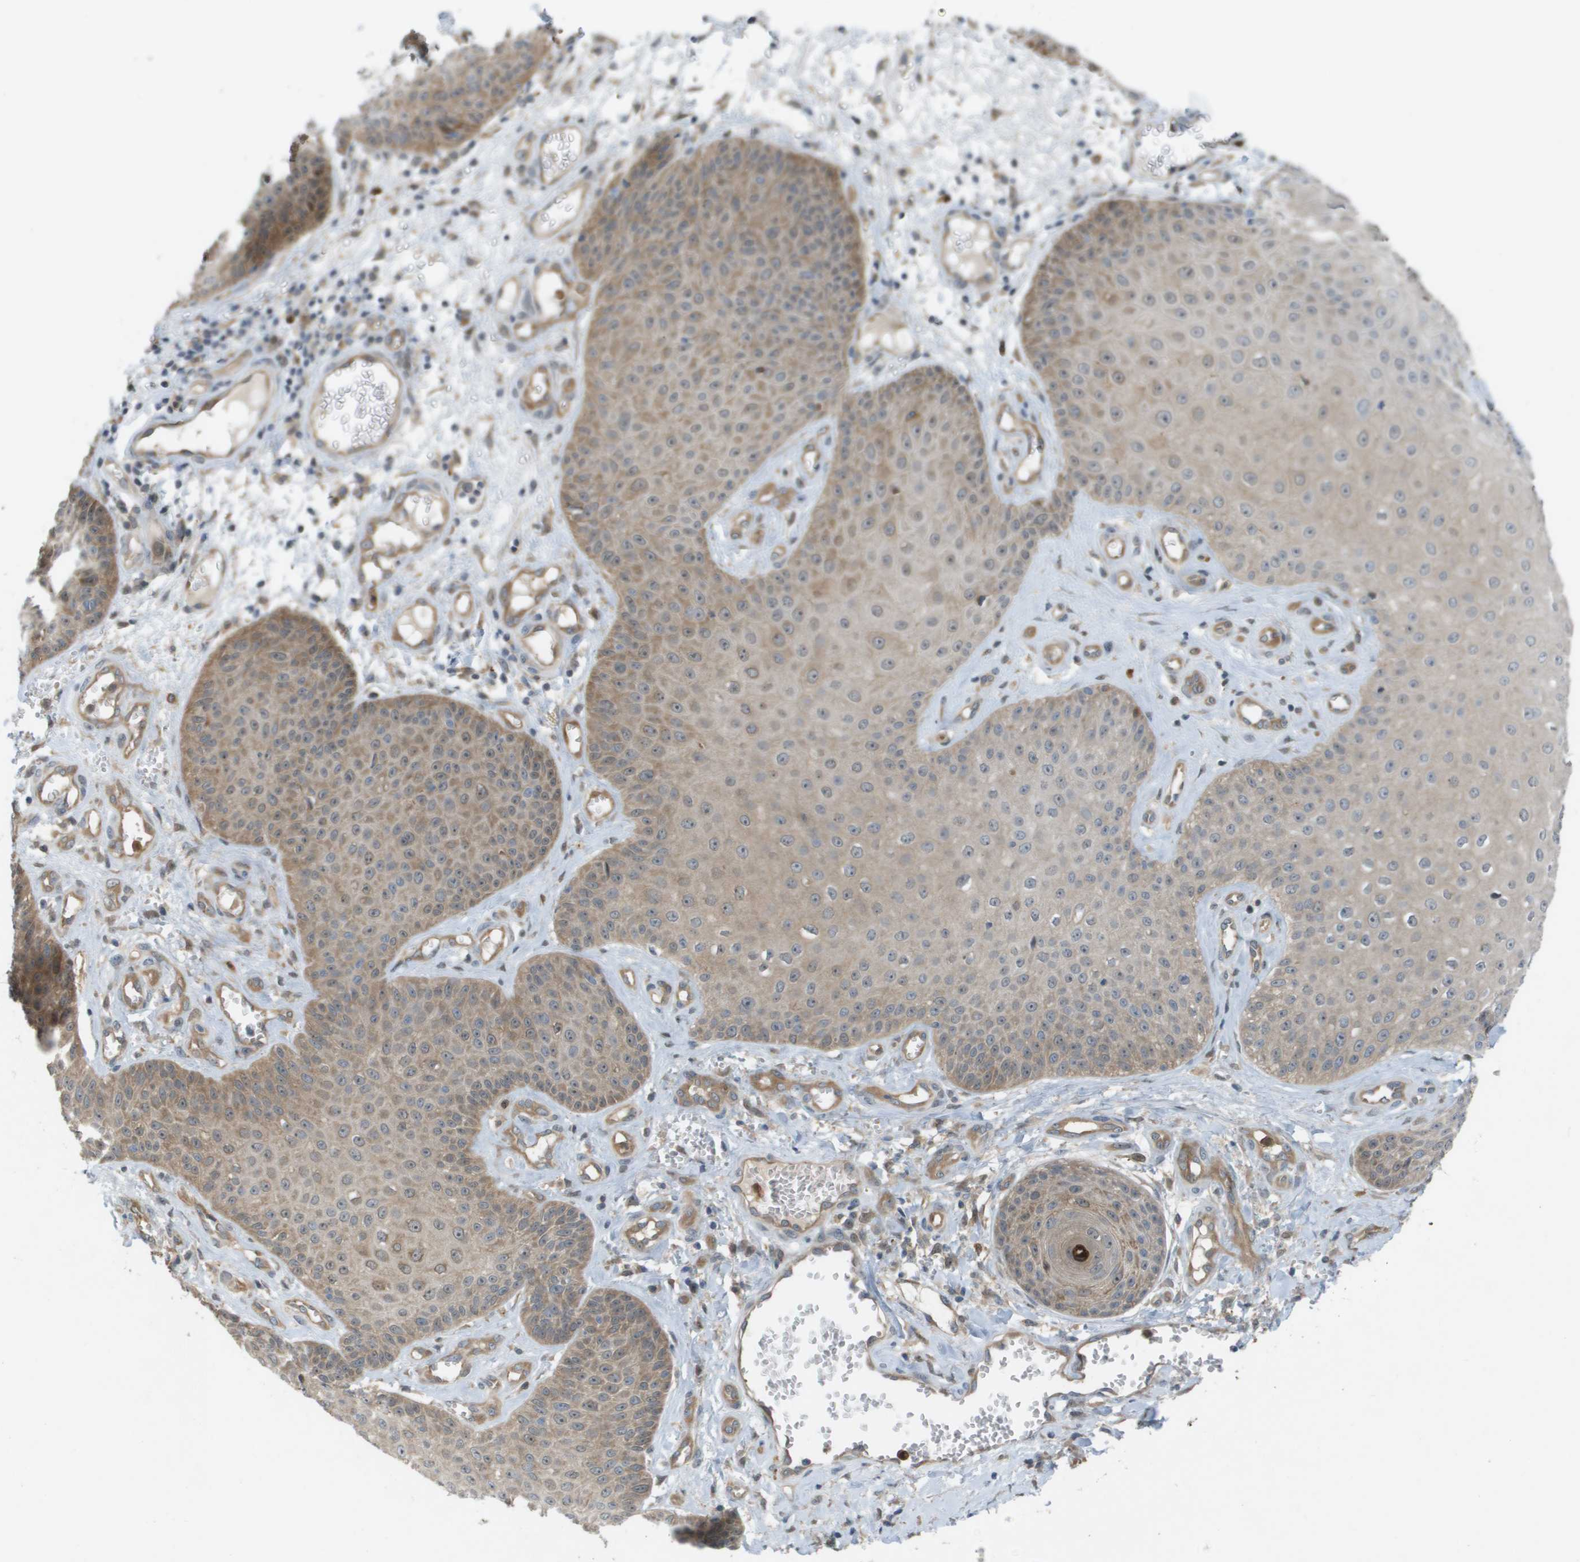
{"staining": {"intensity": "weak", "quantity": ">75%", "location": "cytoplasmic/membranous"}, "tissue": "skin cancer", "cell_type": "Tumor cells", "image_type": "cancer", "snomed": [{"axis": "morphology", "description": "Squamous cell carcinoma, NOS"}, {"axis": "topography", "description": "Skin"}], "caption": "This is an image of immunohistochemistry staining of skin squamous cell carcinoma, which shows weak positivity in the cytoplasmic/membranous of tumor cells.", "gene": "PALD1", "patient": {"sex": "male", "age": 74}}